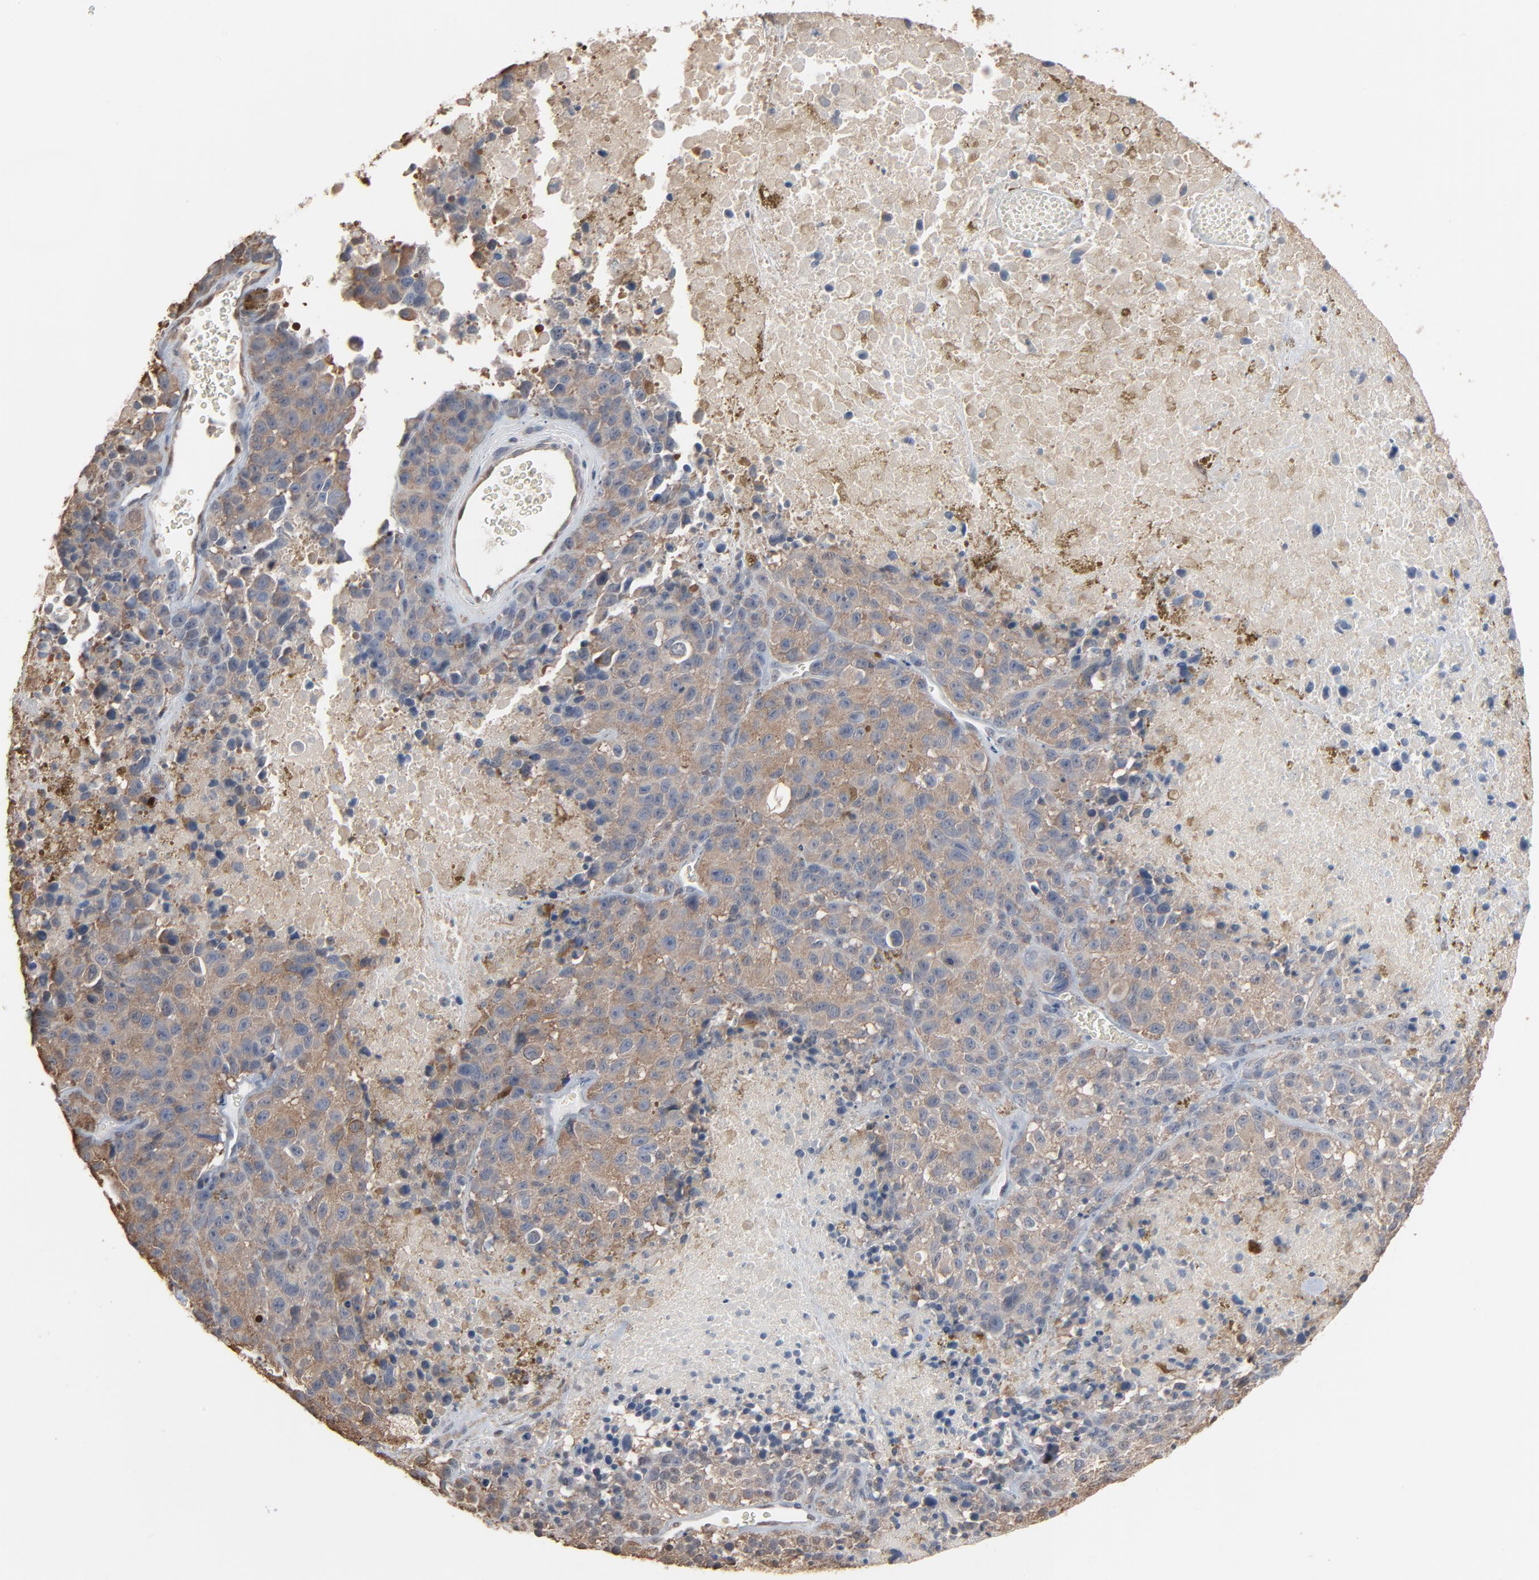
{"staining": {"intensity": "weak", "quantity": "25%-75%", "location": "cytoplasmic/membranous"}, "tissue": "melanoma", "cell_type": "Tumor cells", "image_type": "cancer", "snomed": [{"axis": "morphology", "description": "Malignant melanoma, Metastatic site"}, {"axis": "topography", "description": "Cerebral cortex"}], "caption": "Melanoma tissue displays weak cytoplasmic/membranous staining in approximately 25%-75% of tumor cells", "gene": "CCT5", "patient": {"sex": "female", "age": 52}}